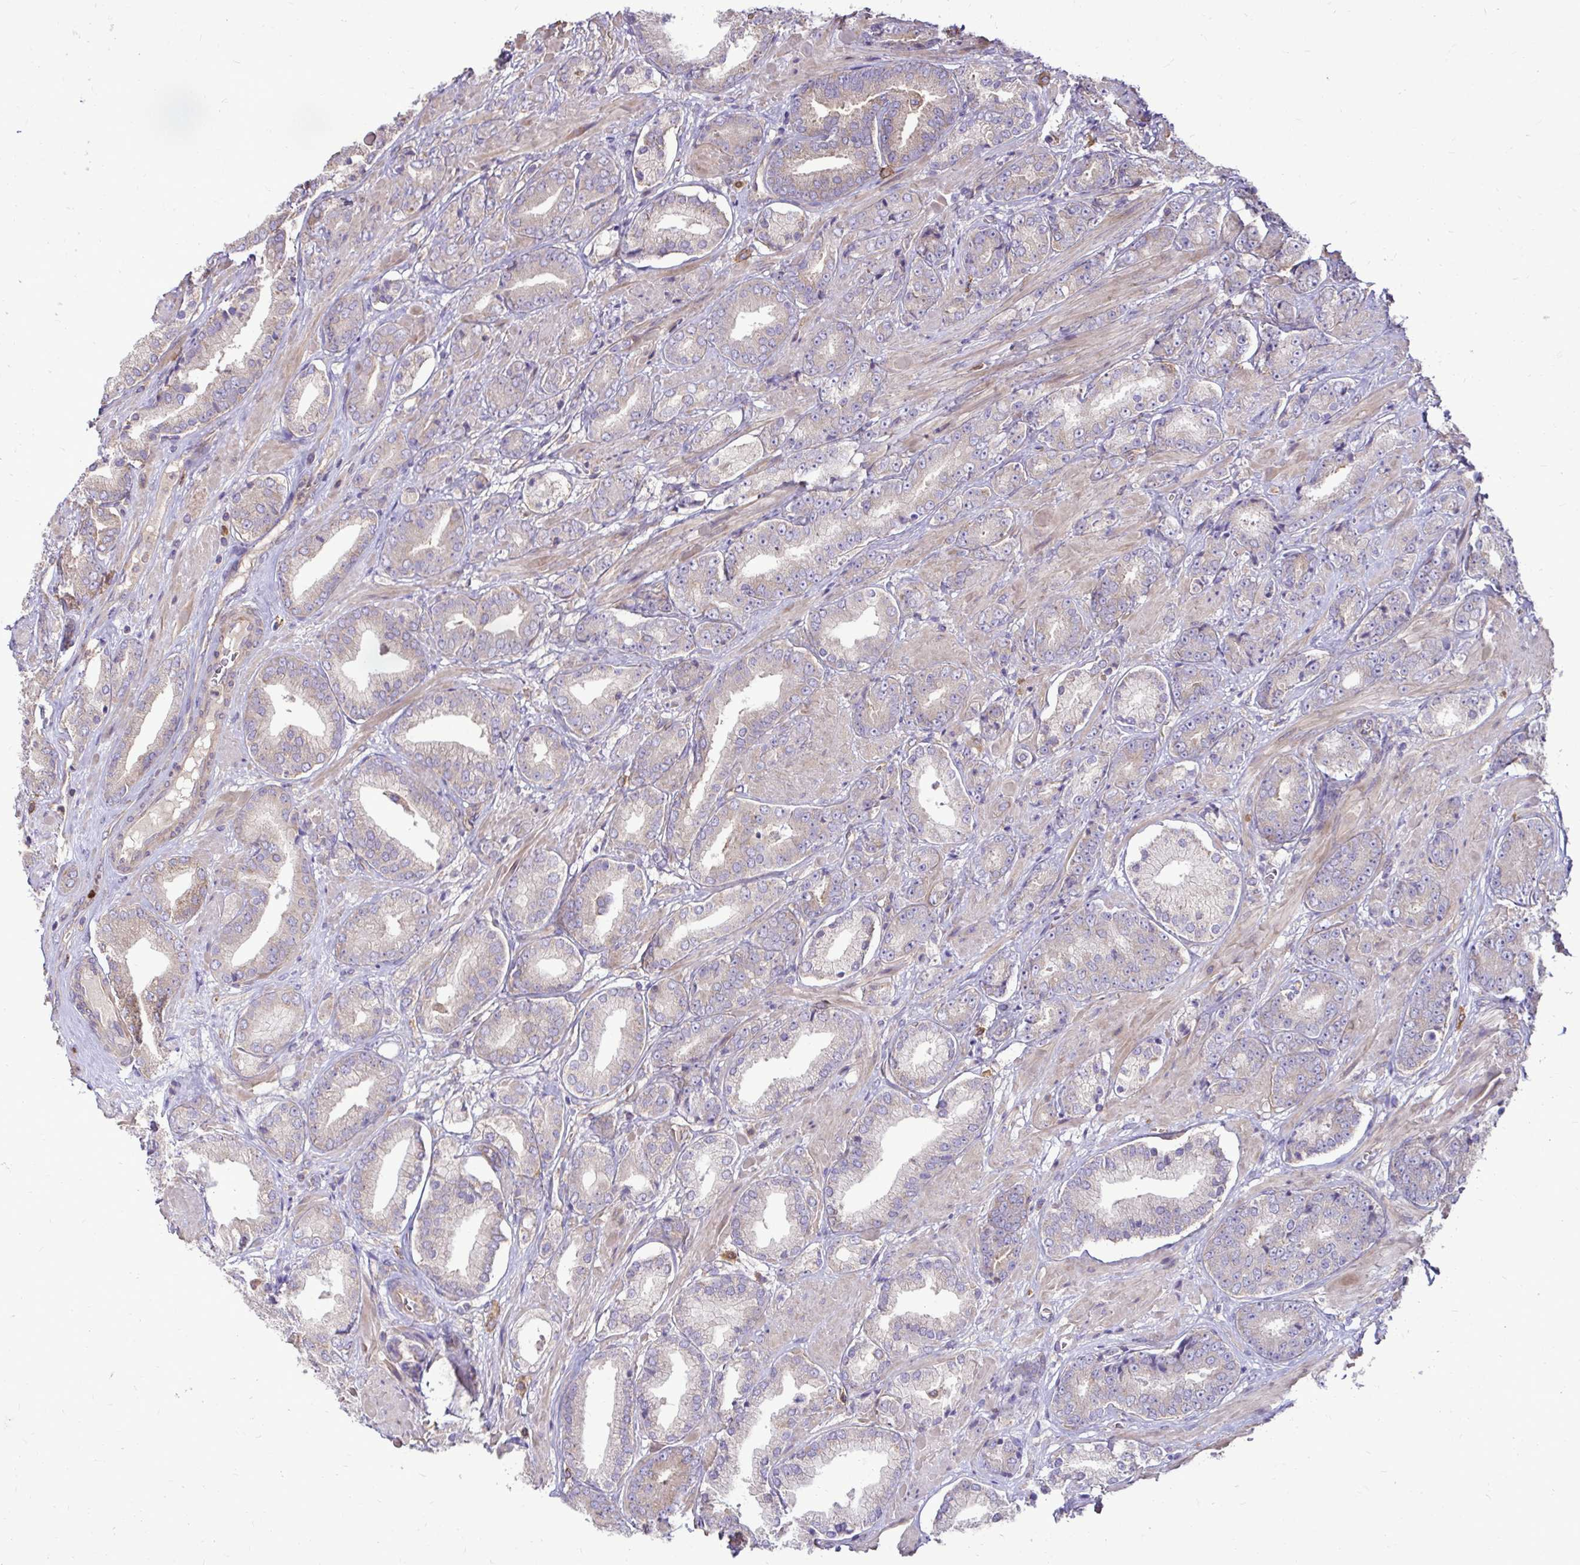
{"staining": {"intensity": "weak", "quantity": "<25%", "location": "cytoplasmic/membranous"}, "tissue": "prostate cancer", "cell_type": "Tumor cells", "image_type": "cancer", "snomed": [{"axis": "morphology", "description": "Adenocarcinoma, High grade"}, {"axis": "topography", "description": "Prostate"}], "caption": "Tumor cells are negative for brown protein staining in prostate cancer (adenocarcinoma (high-grade)).", "gene": "FMR1", "patient": {"sex": "male", "age": 56}}